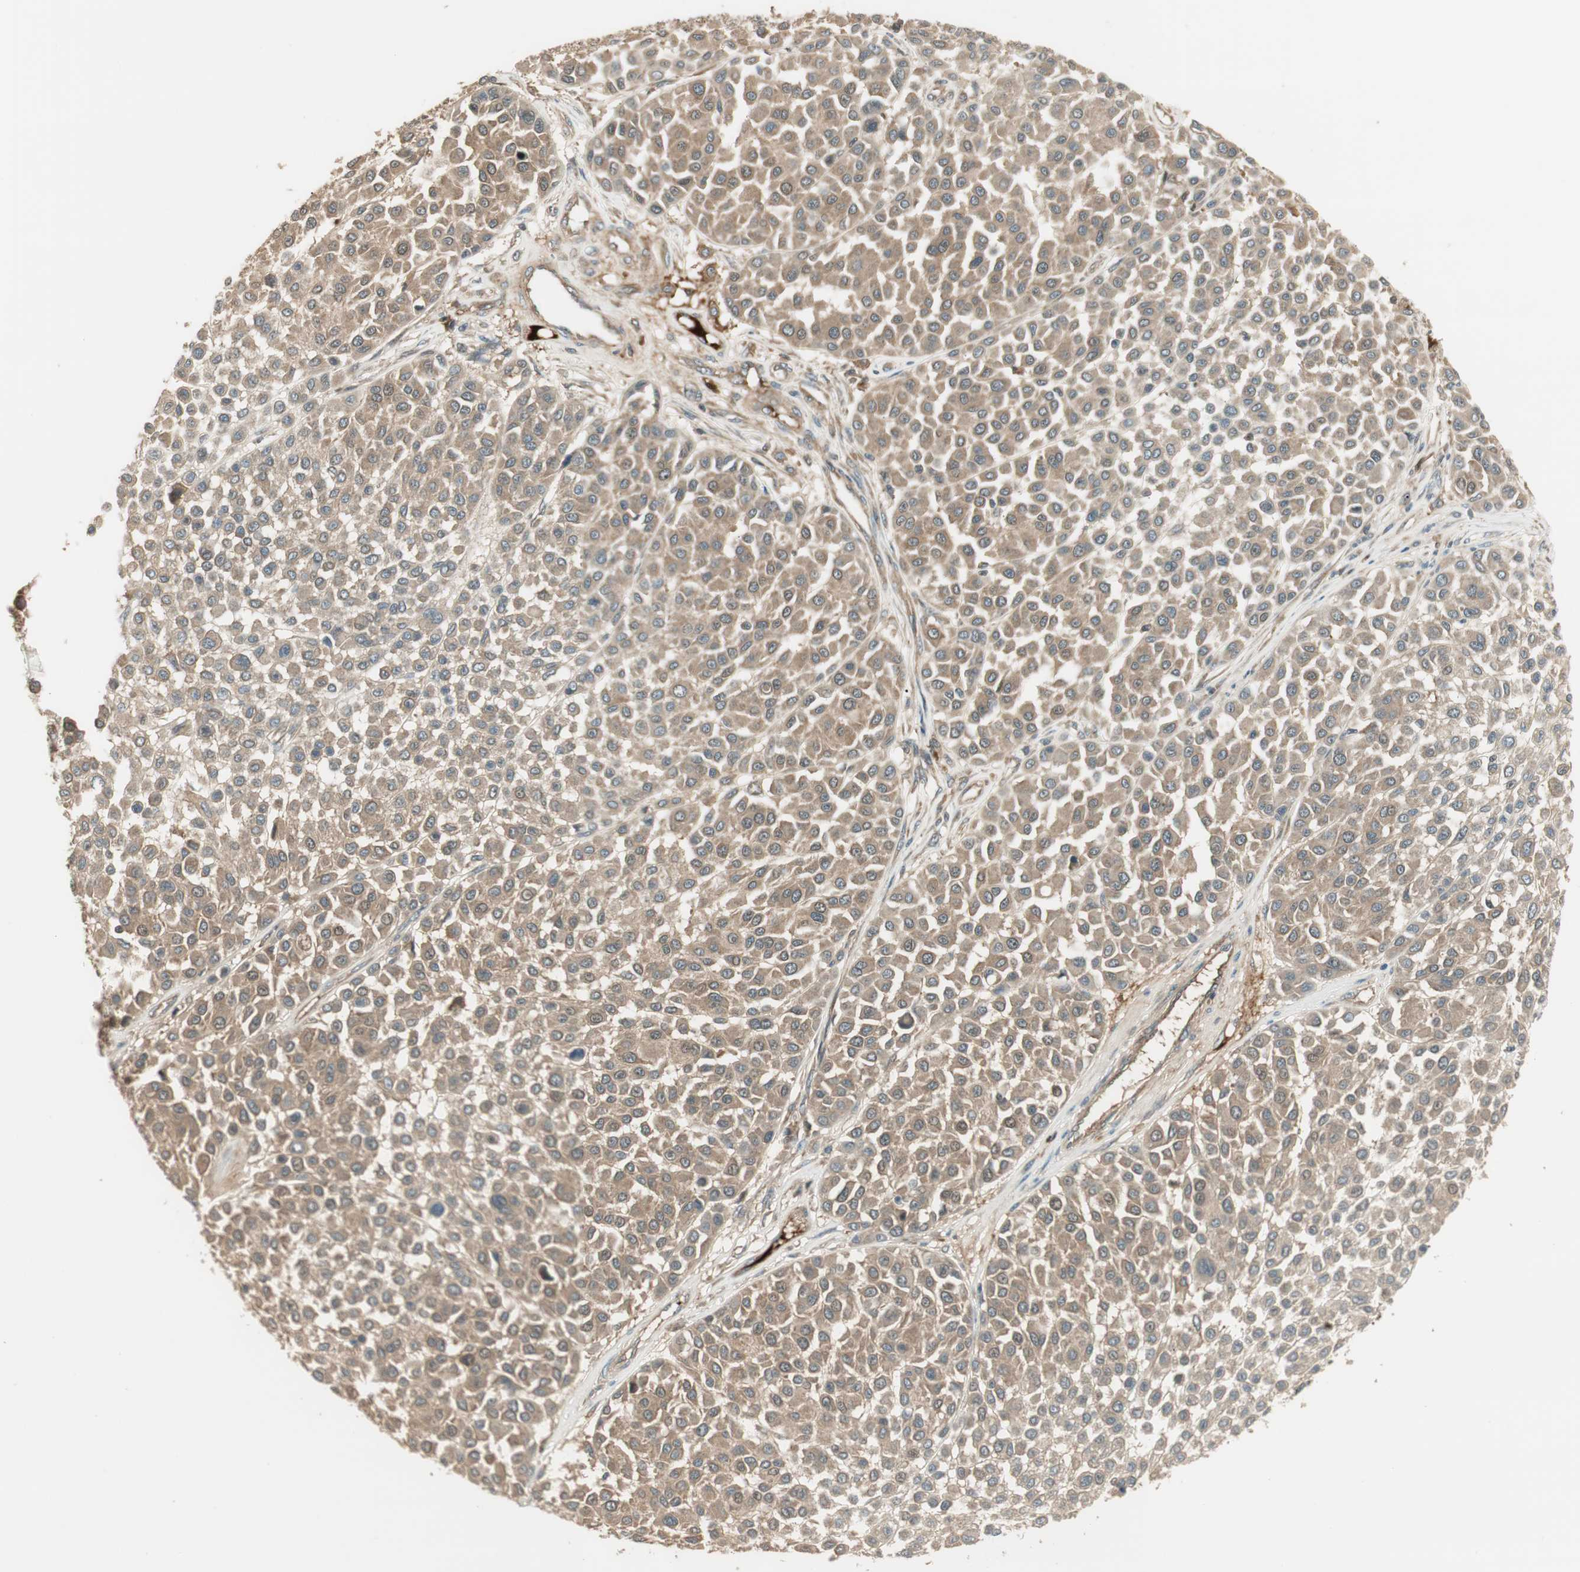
{"staining": {"intensity": "weak", "quantity": ">75%", "location": "cytoplasmic/membranous"}, "tissue": "melanoma", "cell_type": "Tumor cells", "image_type": "cancer", "snomed": [{"axis": "morphology", "description": "Malignant melanoma, Metastatic site"}, {"axis": "topography", "description": "Soft tissue"}], "caption": "Melanoma stained for a protein (brown) displays weak cytoplasmic/membranous positive expression in about >75% of tumor cells.", "gene": "PFDN5", "patient": {"sex": "male", "age": 41}}